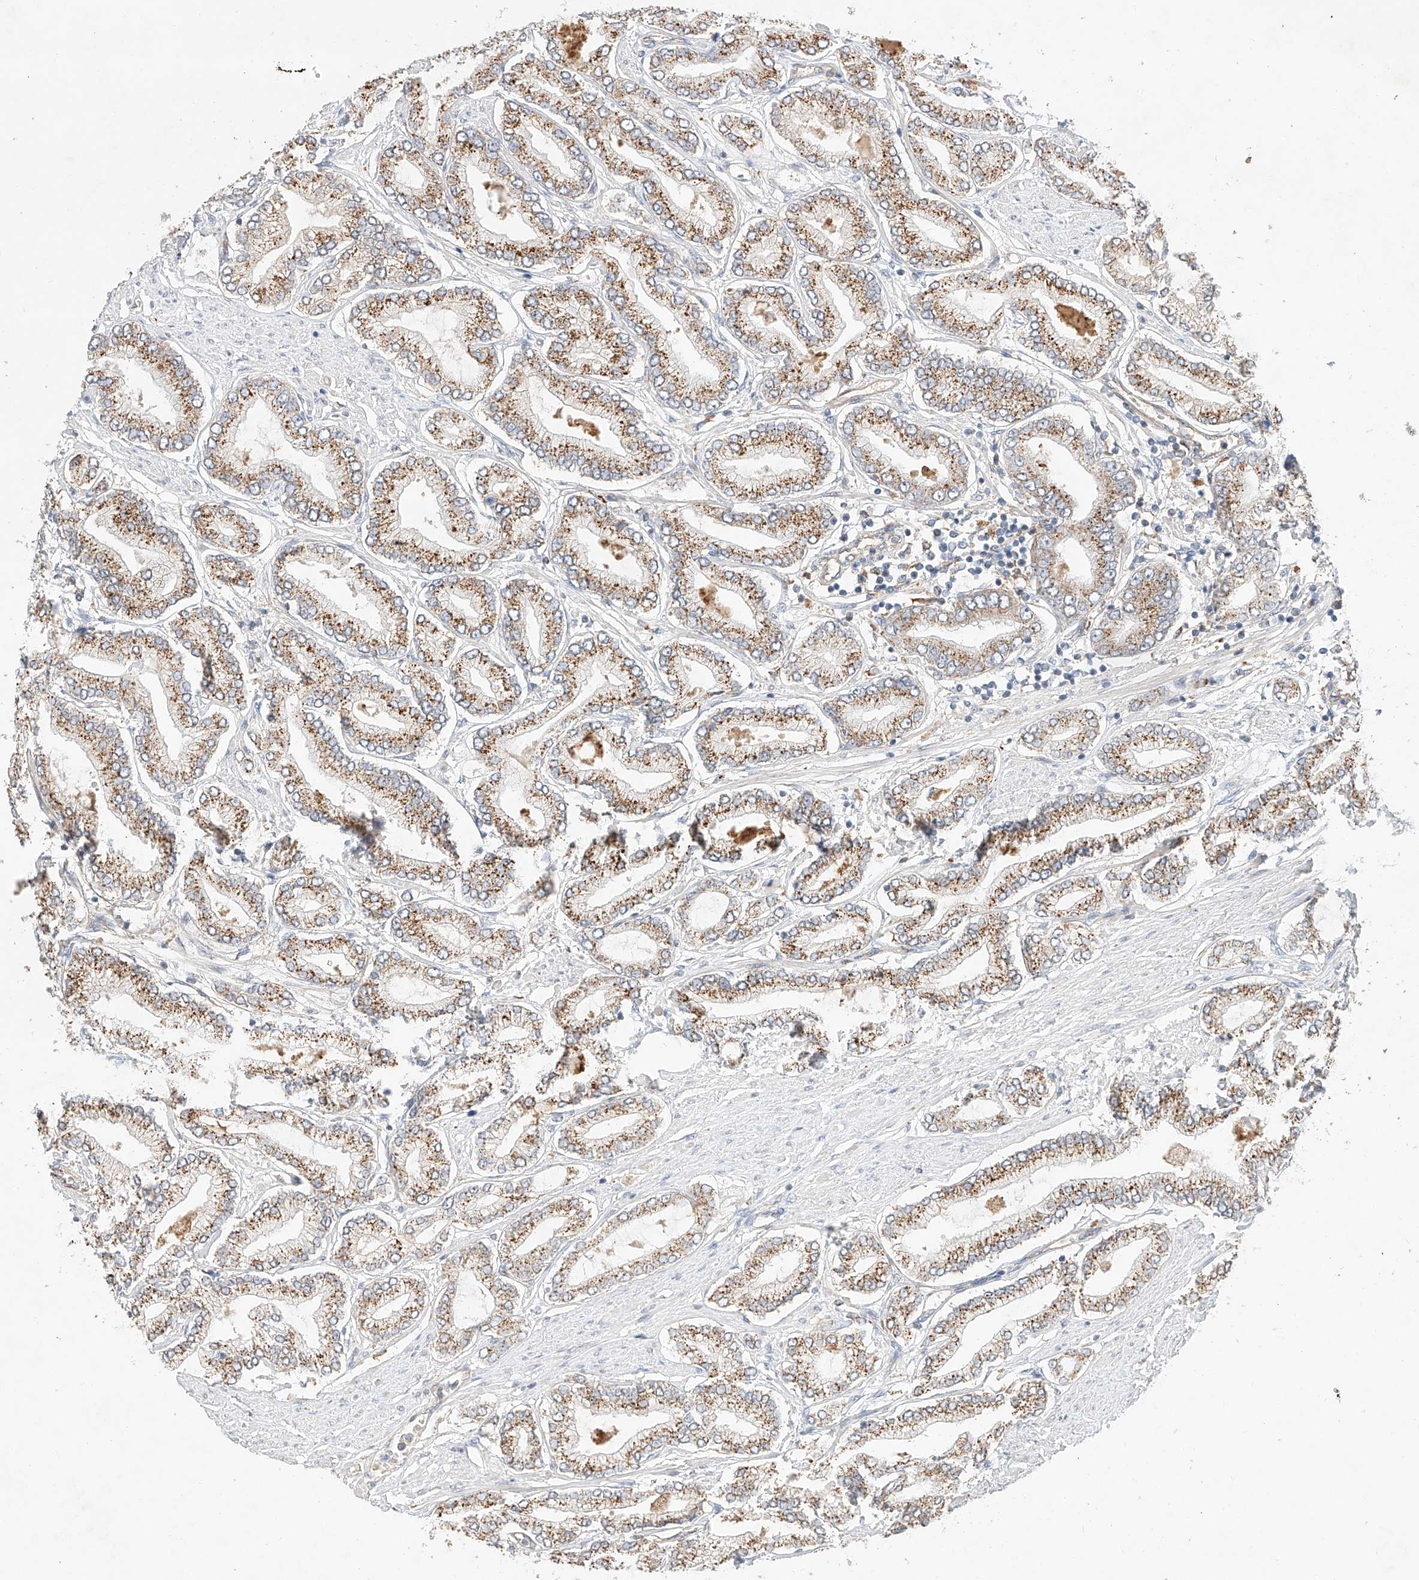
{"staining": {"intensity": "moderate", "quantity": ">75%", "location": "cytoplasmic/membranous"}, "tissue": "prostate cancer", "cell_type": "Tumor cells", "image_type": "cancer", "snomed": [{"axis": "morphology", "description": "Adenocarcinoma, Low grade"}, {"axis": "topography", "description": "Prostate"}], "caption": "A brown stain highlights moderate cytoplasmic/membranous staining of a protein in human prostate cancer (adenocarcinoma (low-grade)) tumor cells.", "gene": "SUSD6", "patient": {"sex": "male", "age": 63}}